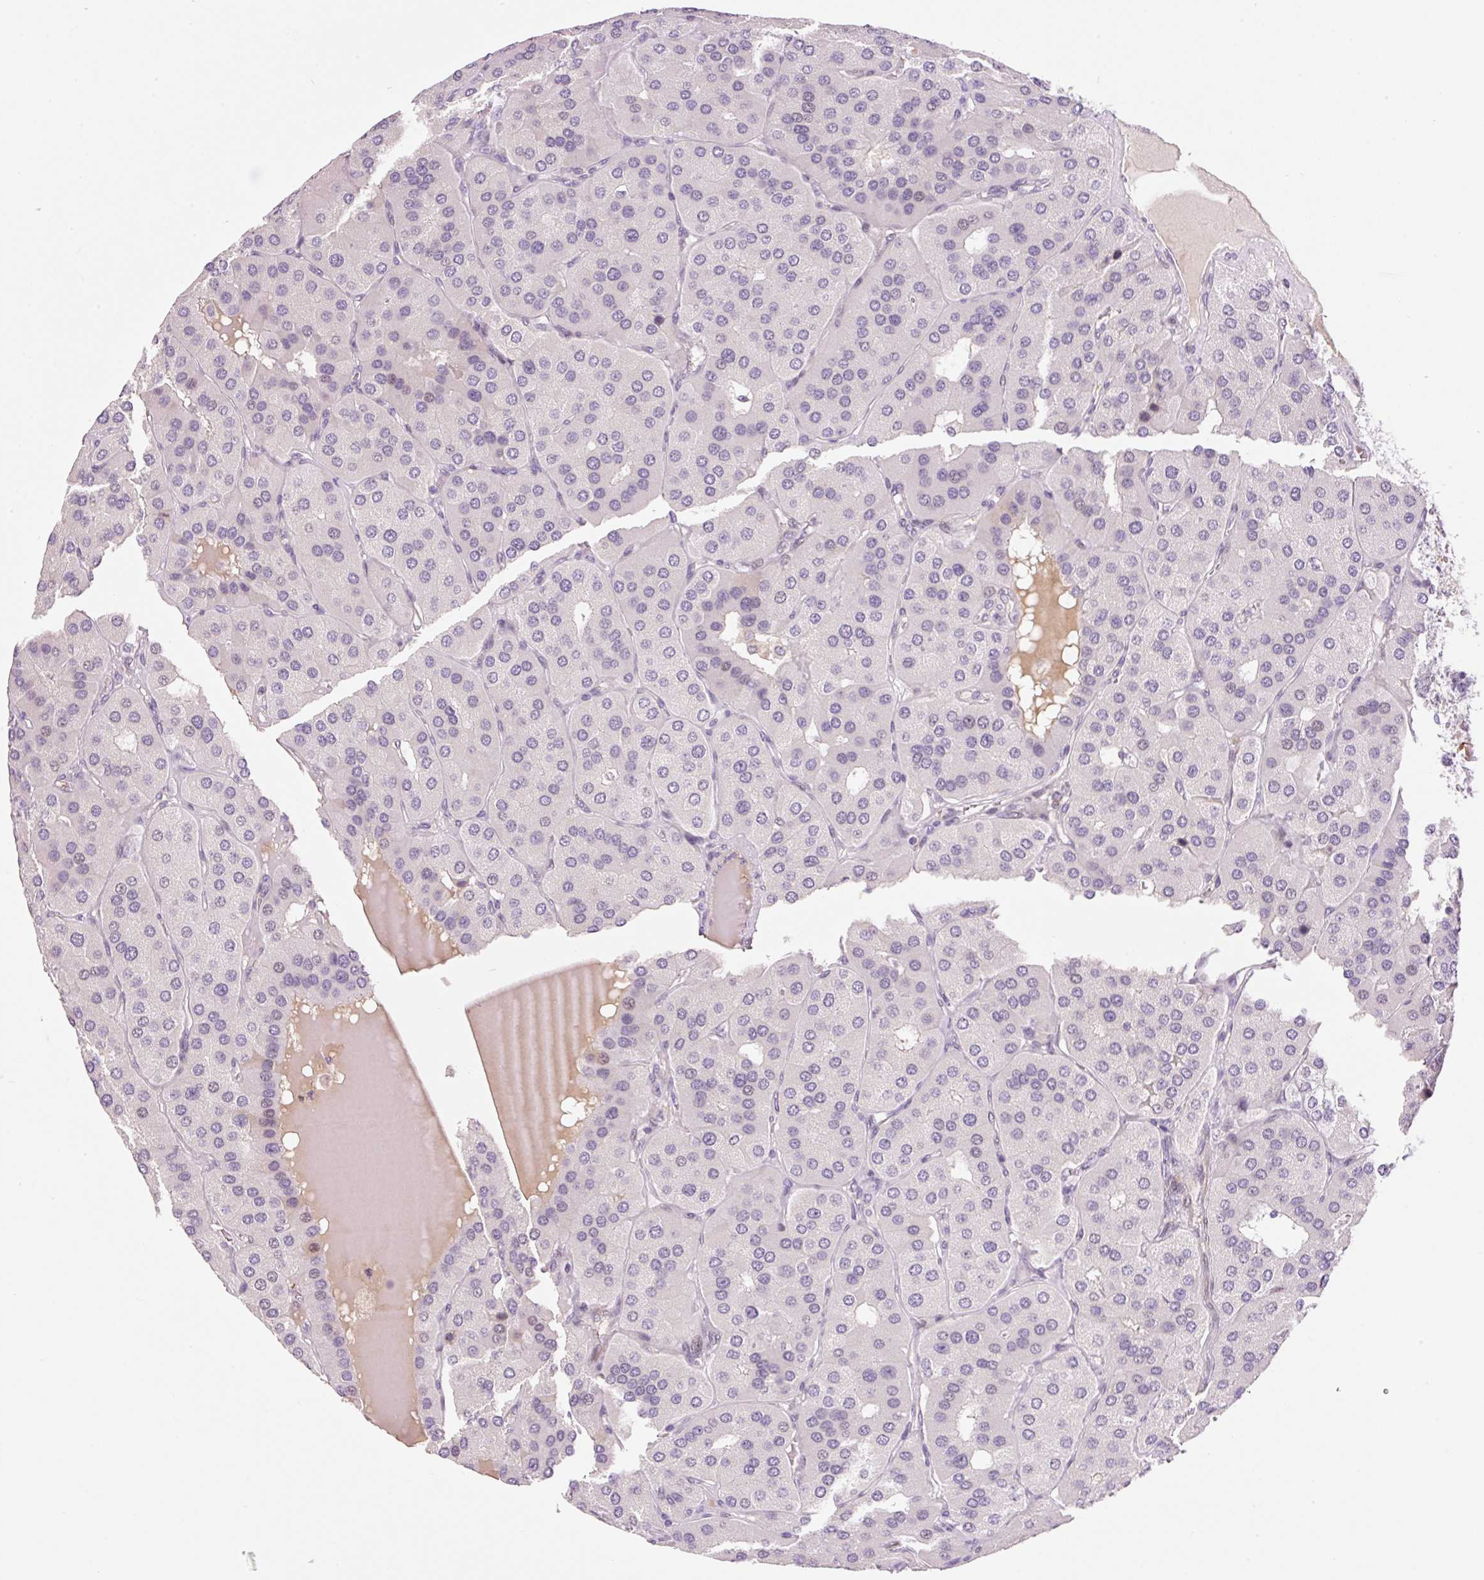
{"staining": {"intensity": "negative", "quantity": "none", "location": "none"}, "tissue": "parathyroid gland", "cell_type": "Glandular cells", "image_type": "normal", "snomed": [{"axis": "morphology", "description": "Normal tissue, NOS"}, {"axis": "morphology", "description": "Adenoma, NOS"}, {"axis": "topography", "description": "Parathyroid gland"}], "caption": "This is a photomicrograph of immunohistochemistry staining of unremarkable parathyroid gland, which shows no staining in glandular cells. The staining is performed using DAB brown chromogen with nuclei counter-stained in using hematoxylin.", "gene": "HNF1A", "patient": {"sex": "female", "age": 86}}